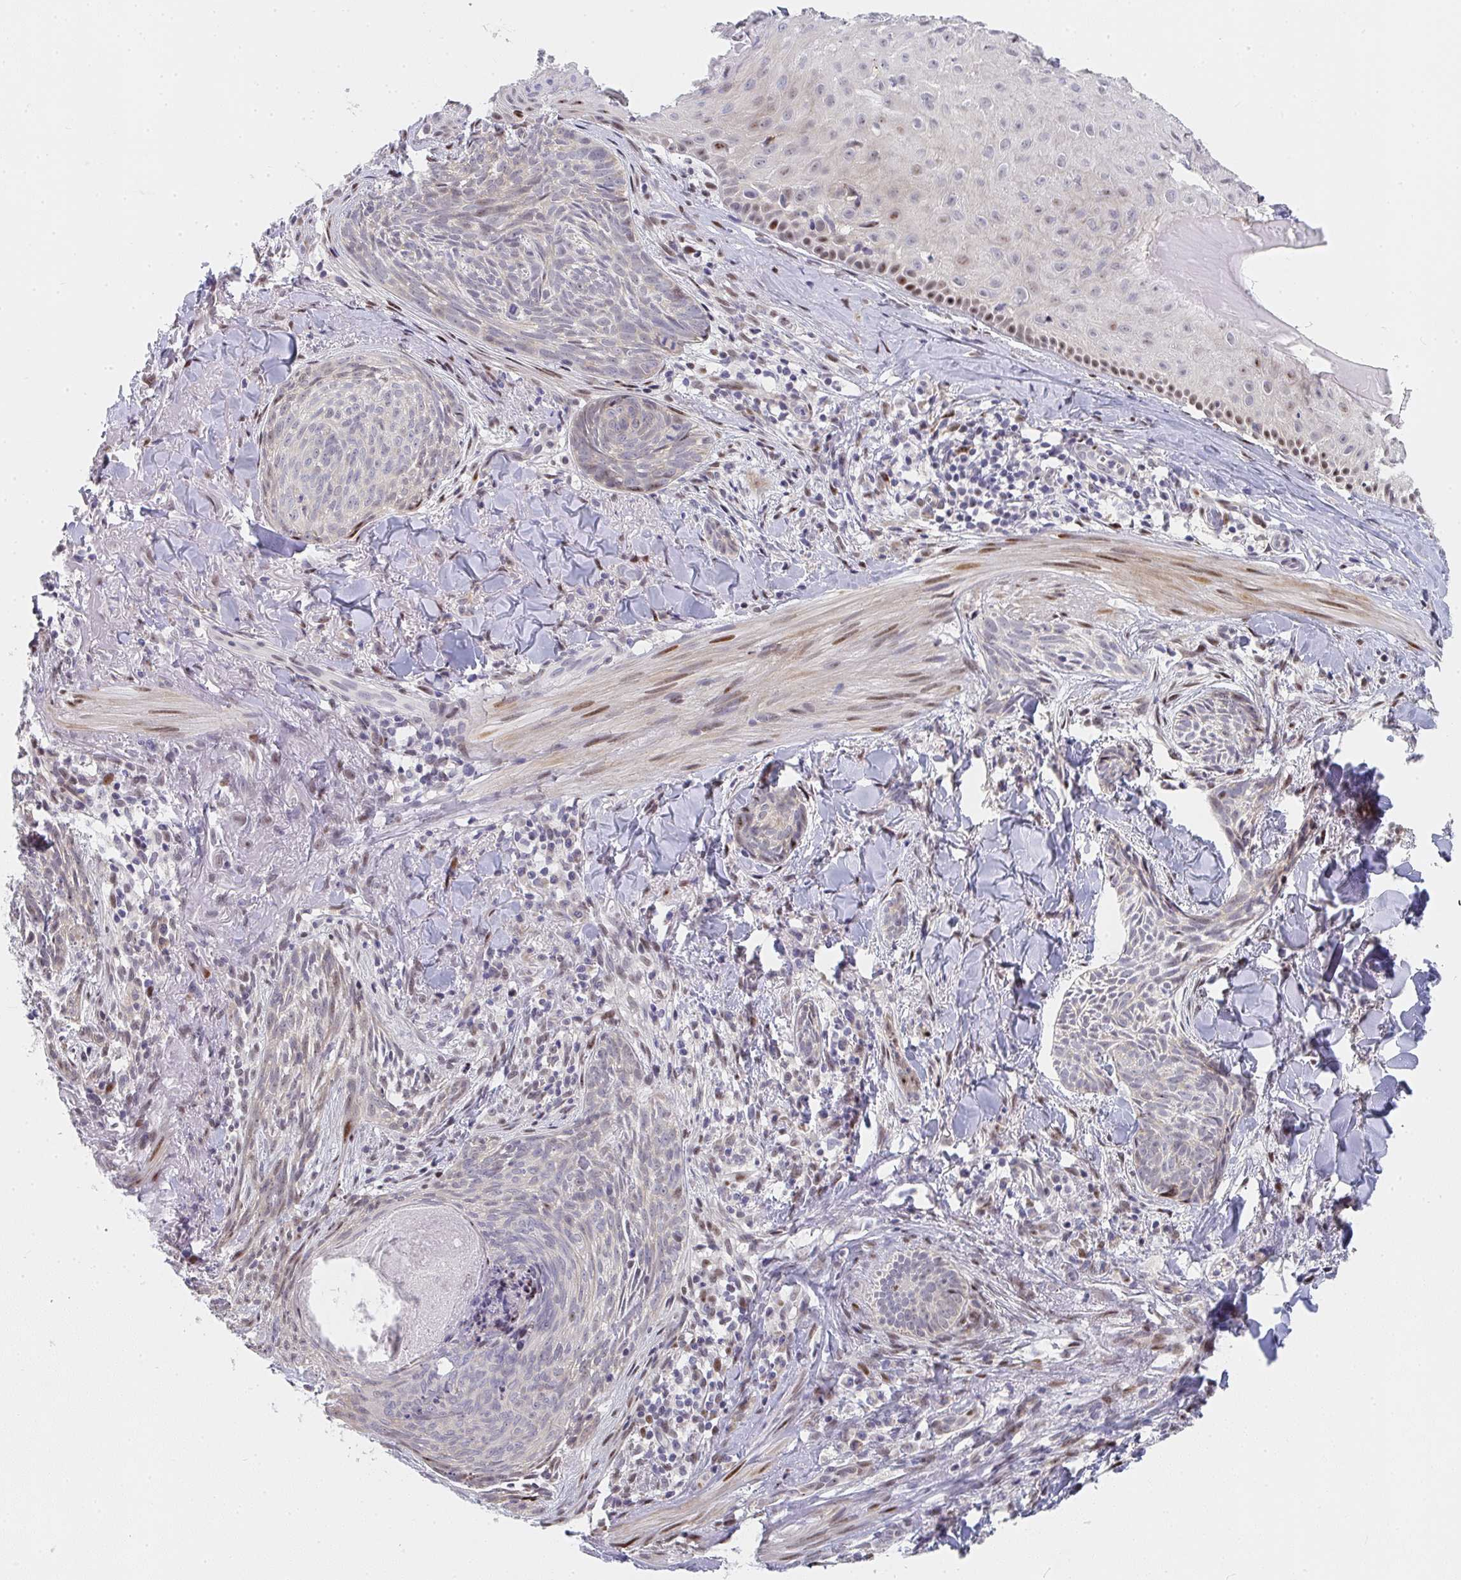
{"staining": {"intensity": "weak", "quantity": "<25%", "location": "nuclear"}, "tissue": "skin cancer", "cell_type": "Tumor cells", "image_type": "cancer", "snomed": [{"axis": "morphology", "description": "Basal cell carcinoma"}, {"axis": "topography", "description": "Skin"}], "caption": "Tumor cells are negative for protein expression in human skin cancer.", "gene": "ZIC3", "patient": {"sex": "female", "age": 93}}